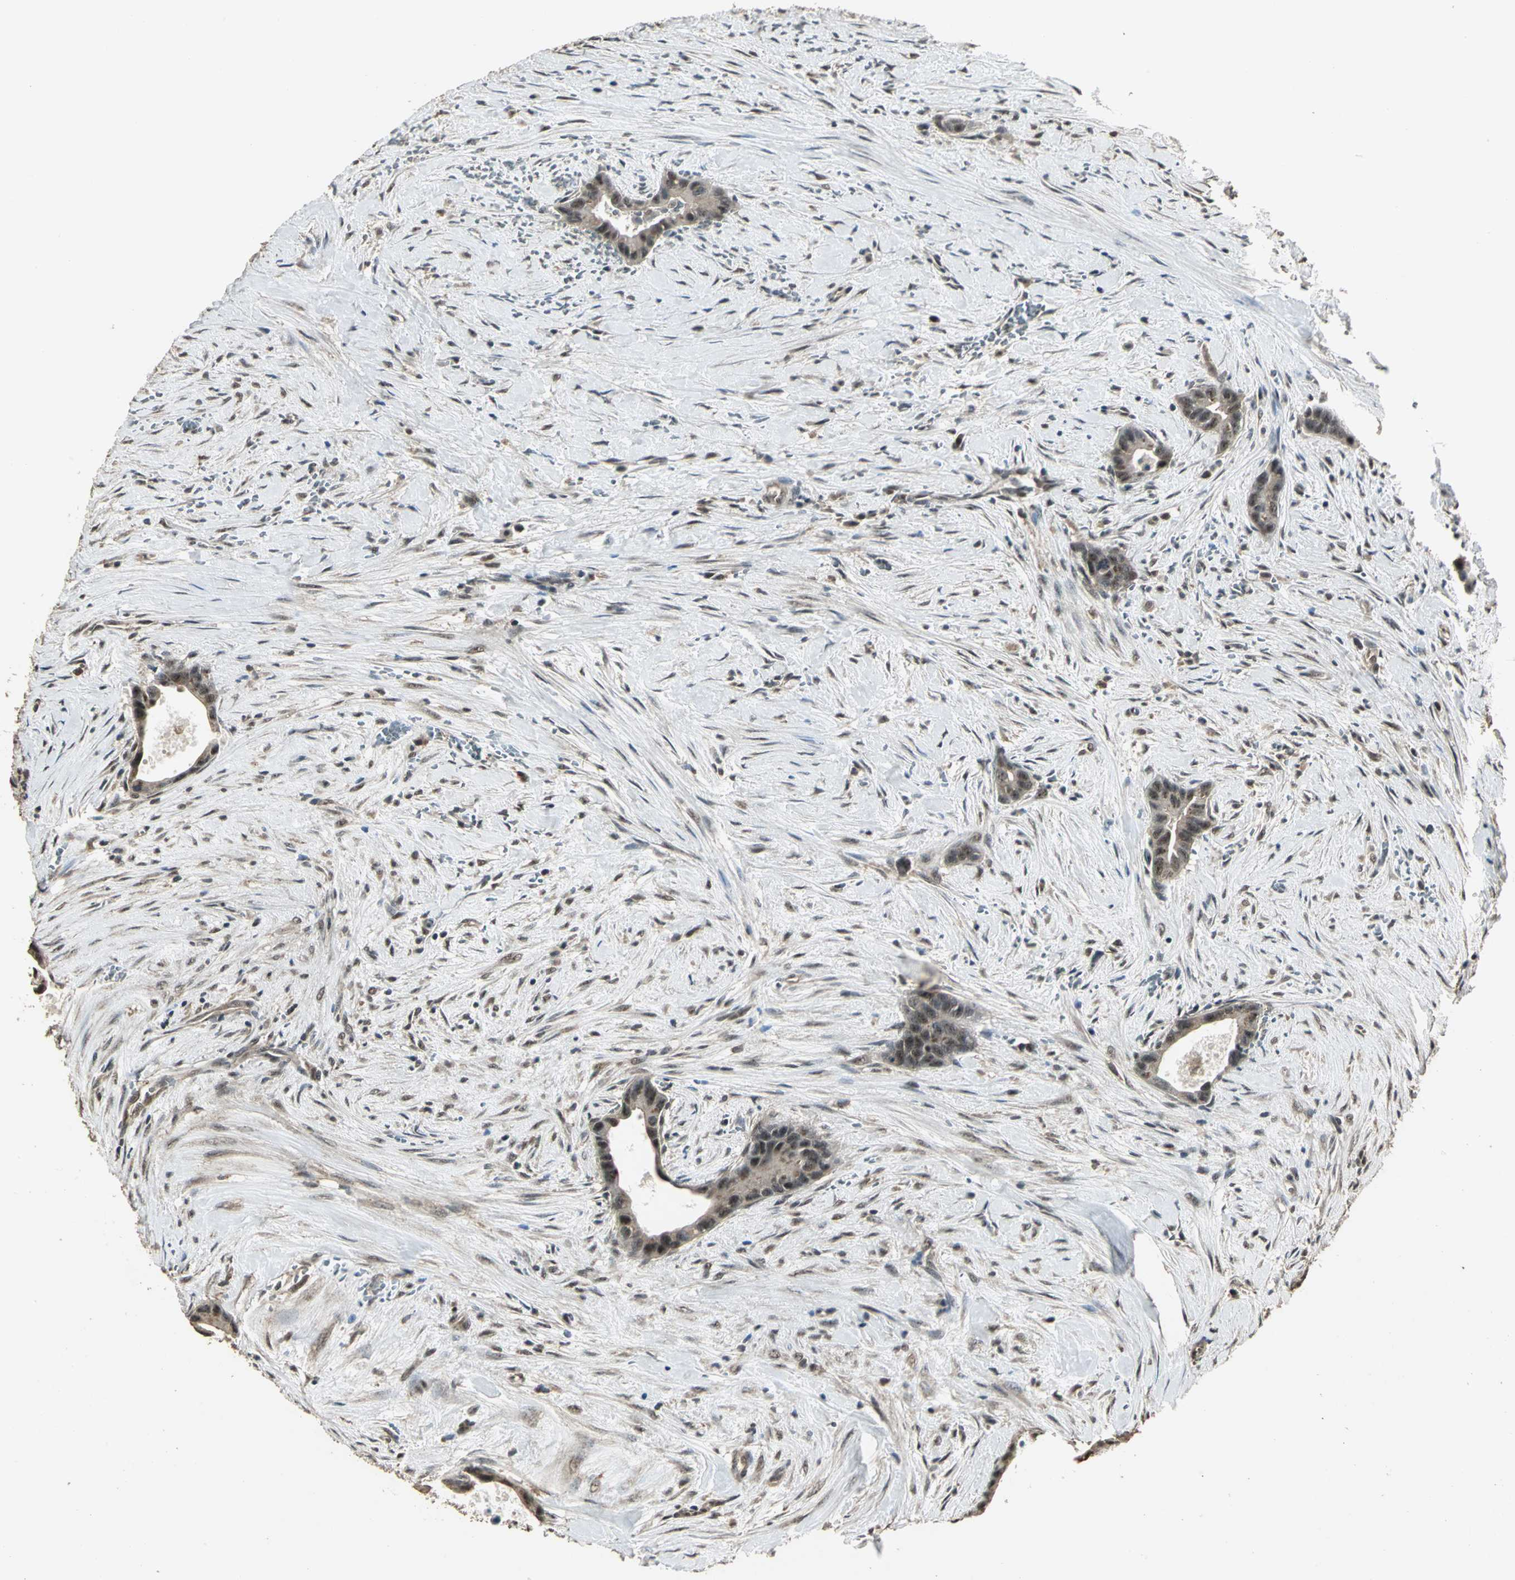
{"staining": {"intensity": "moderate", "quantity": "25%-75%", "location": "cytoplasmic/membranous"}, "tissue": "liver cancer", "cell_type": "Tumor cells", "image_type": "cancer", "snomed": [{"axis": "morphology", "description": "Cholangiocarcinoma"}, {"axis": "topography", "description": "Liver"}], "caption": "Tumor cells show medium levels of moderate cytoplasmic/membranous positivity in about 25%-75% of cells in human liver cholangiocarcinoma.", "gene": "UCHL5", "patient": {"sex": "female", "age": 55}}